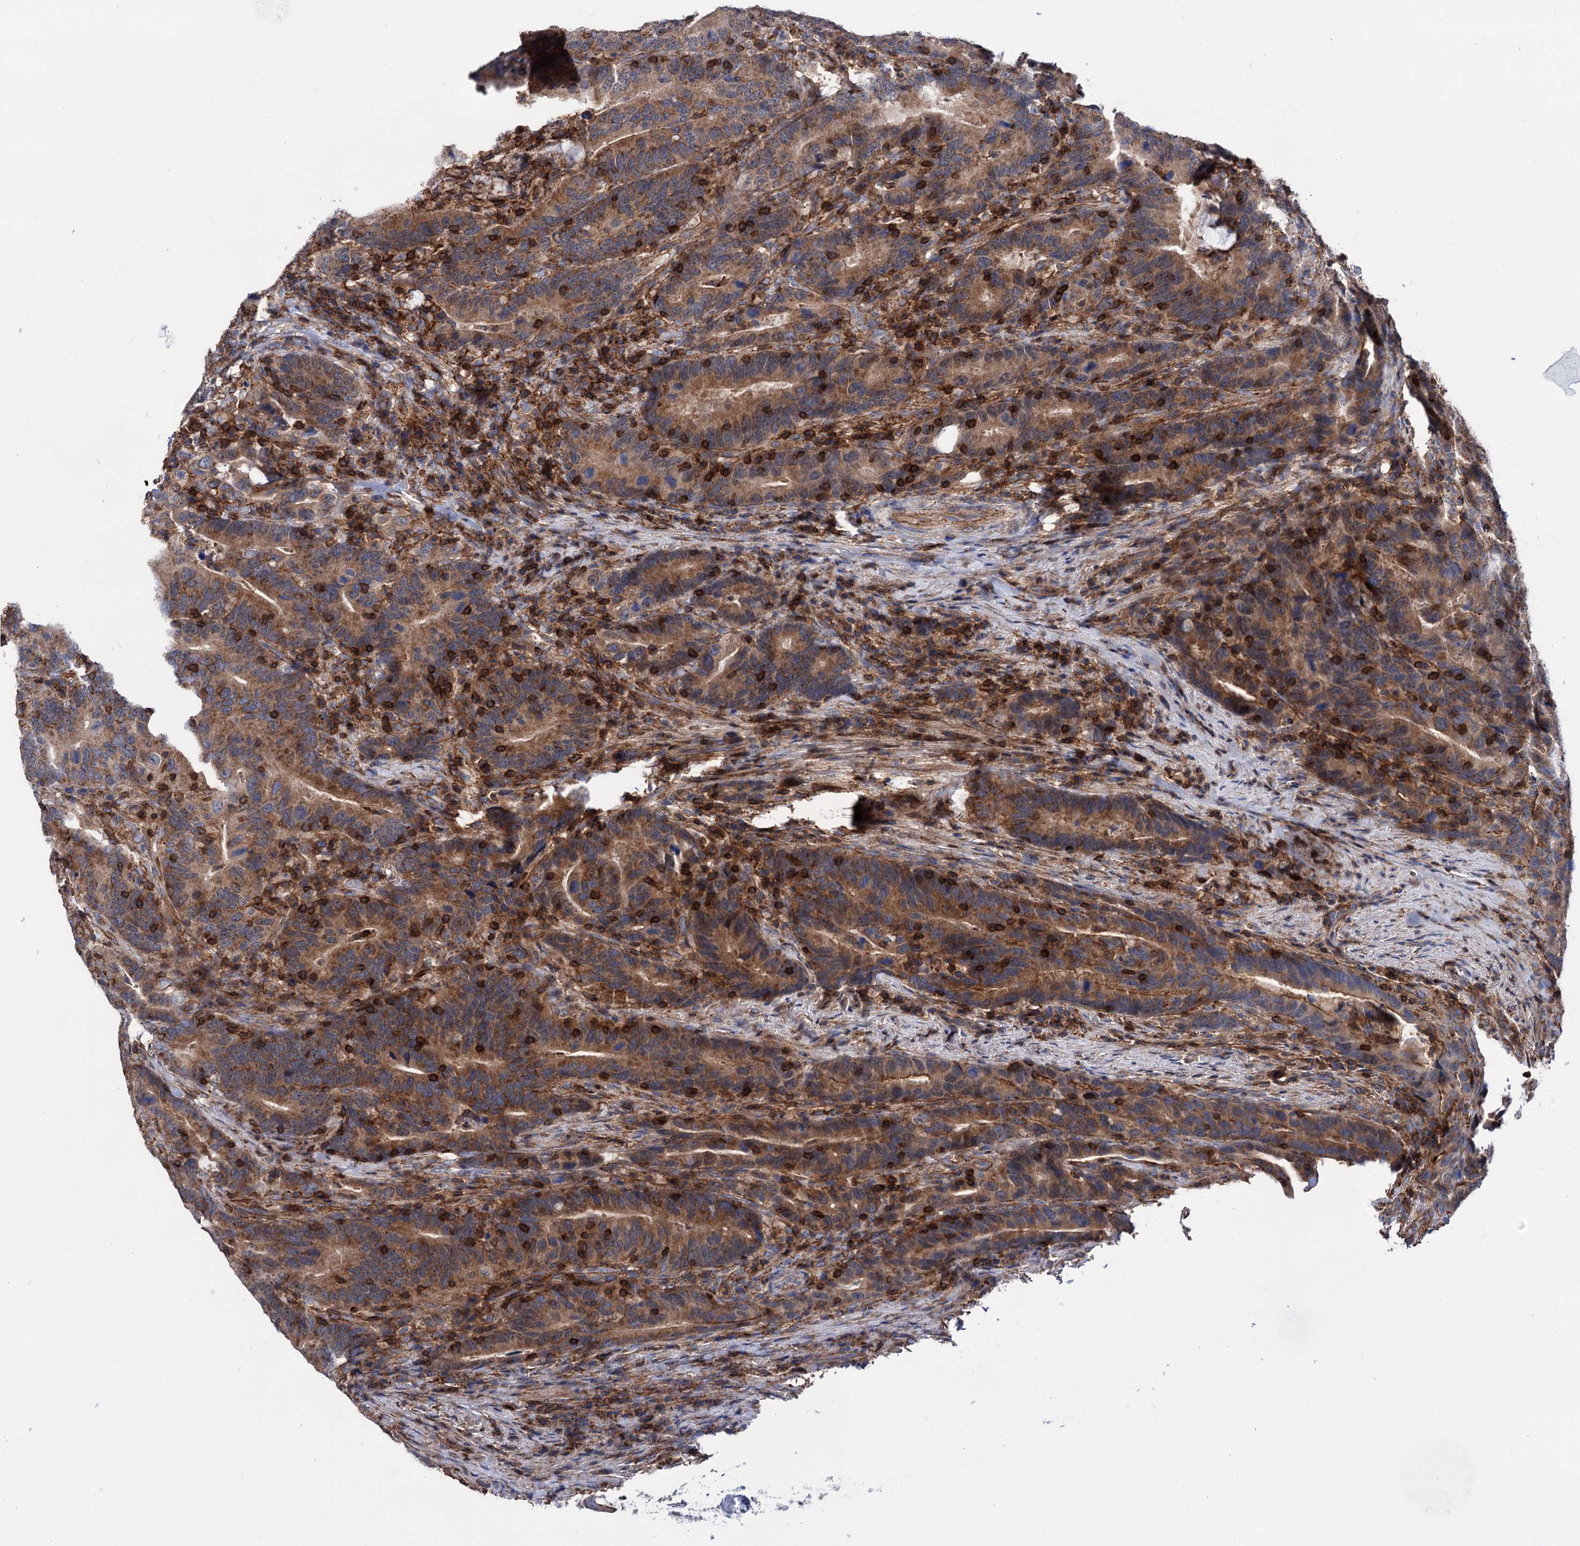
{"staining": {"intensity": "moderate", "quantity": ">75%", "location": "cytoplasmic/membranous"}, "tissue": "colorectal cancer", "cell_type": "Tumor cells", "image_type": "cancer", "snomed": [{"axis": "morphology", "description": "Adenocarcinoma, NOS"}, {"axis": "topography", "description": "Colon"}], "caption": "DAB immunohistochemical staining of human colorectal cancer (adenocarcinoma) shows moderate cytoplasmic/membranous protein positivity in about >75% of tumor cells. (brown staining indicates protein expression, while blue staining denotes nuclei).", "gene": "DEF6", "patient": {"sex": "female", "age": 66}}